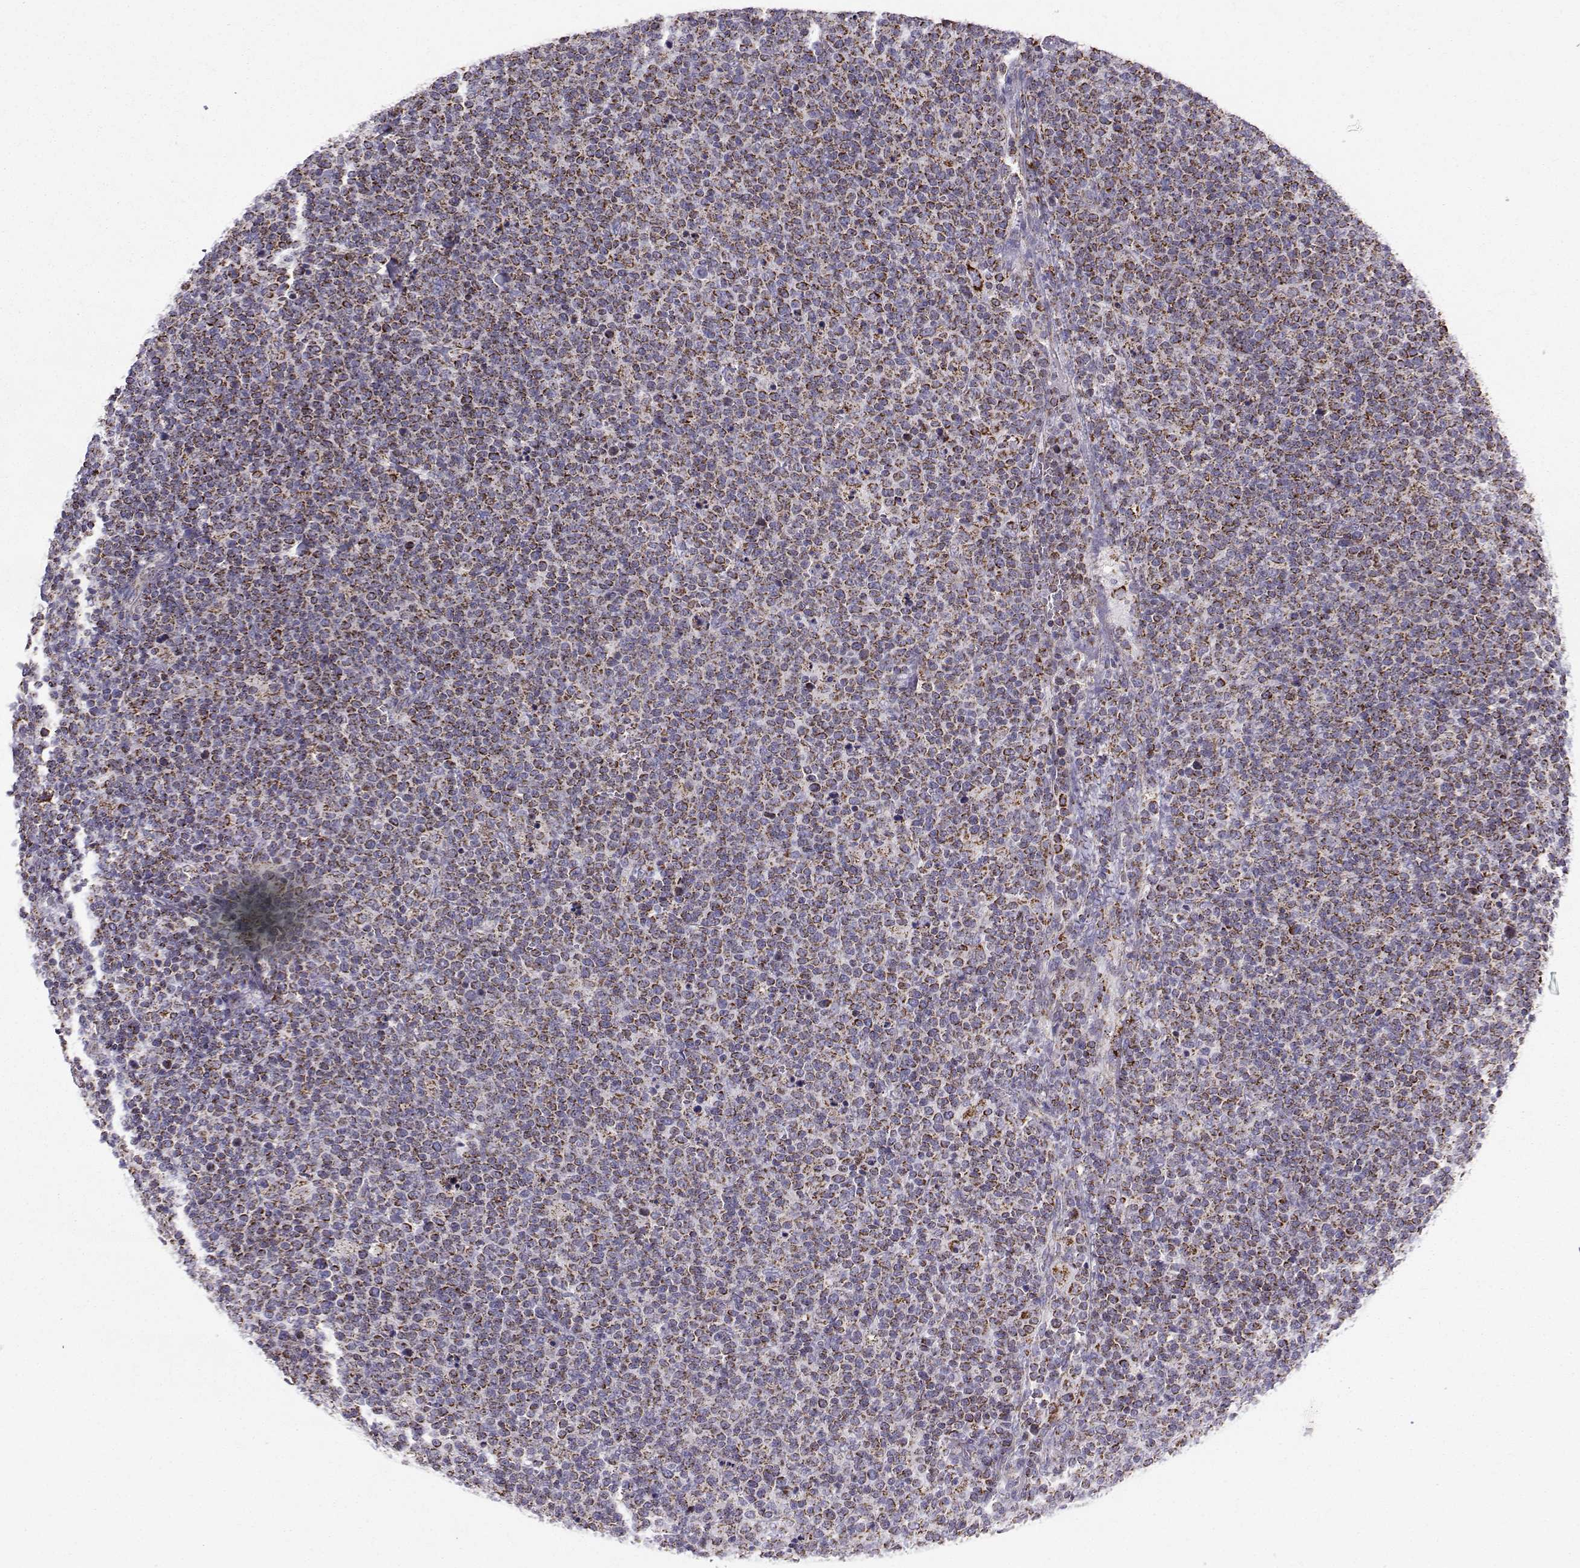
{"staining": {"intensity": "strong", "quantity": ">75%", "location": "cytoplasmic/membranous"}, "tissue": "lymphoma", "cell_type": "Tumor cells", "image_type": "cancer", "snomed": [{"axis": "morphology", "description": "Malignant lymphoma, non-Hodgkin's type, High grade"}, {"axis": "topography", "description": "Lymph node"}], "caption": "Lymphoma stained with immunohistochemistry (IHC) demonstrates strong cytoplasmic/membranous staining in about >75% of tumor cells.", "gene": "NECAB3", "patient": {"sex": "male", "age": 61}}